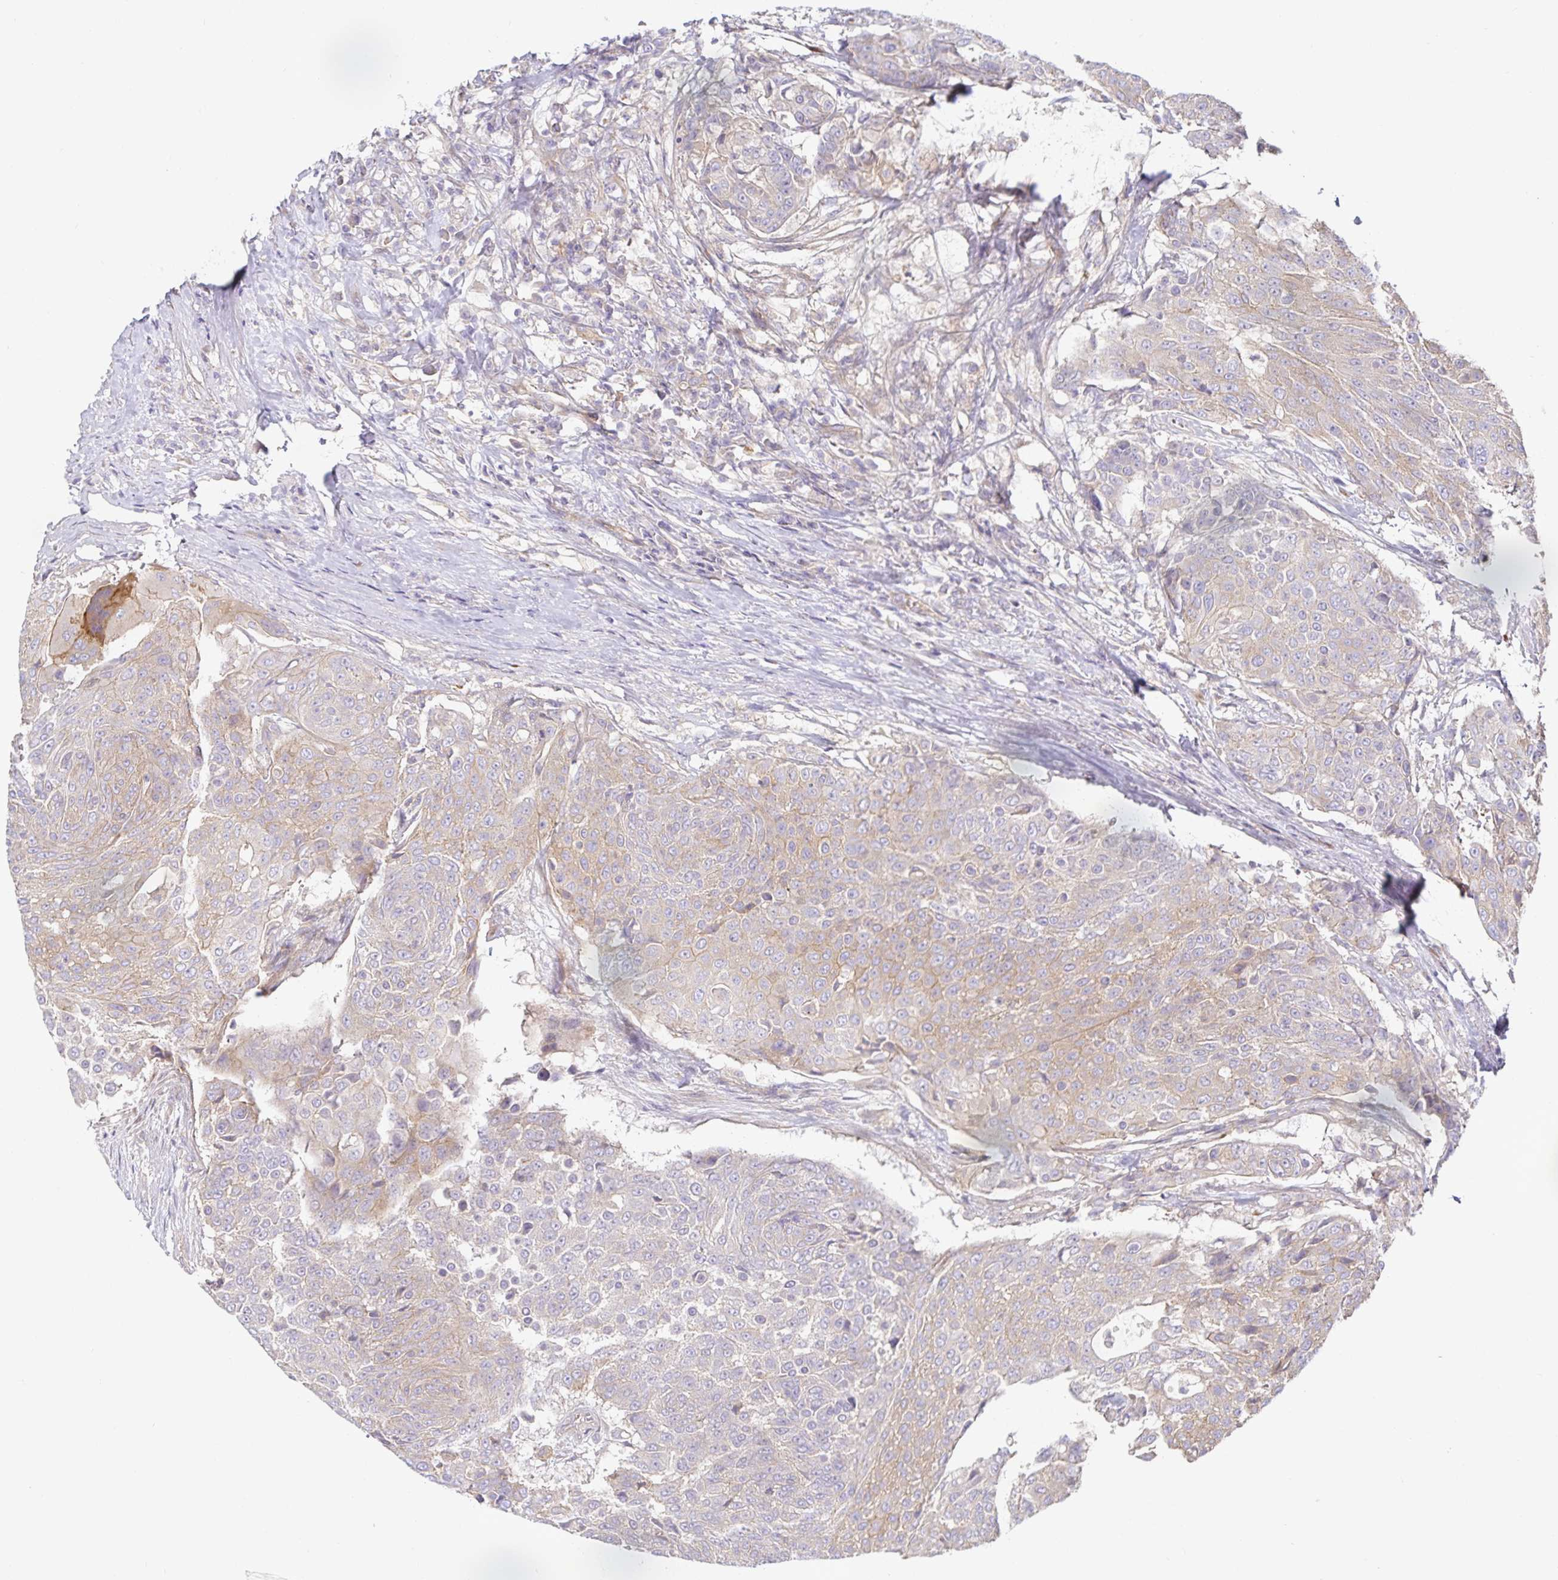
{"staining": {"intensity": "weak", "quantity": "25%-75%", "location": "cytoplasmic/membranous"}, "tissue": "urothelial cancer", "cell_type": "Tumor cells", "image_type": "cancer", "snomed": [{"axis": "morphology", "description": "Urothelial carcinoma, High grade"}, {"axis": "topography", "description": "Urinary bladder"}], "caption": "High-grade urothelial carcinoma tissue displays weak cytoplasmic/membranous staining in about 25%-75% of tumor cells, visualized by immunohistochemistry. The protein is shown in brown color, while the nuclei are stained blue.", "gene": "METTL22", "patient": {"sex": "female", "age": 63}}